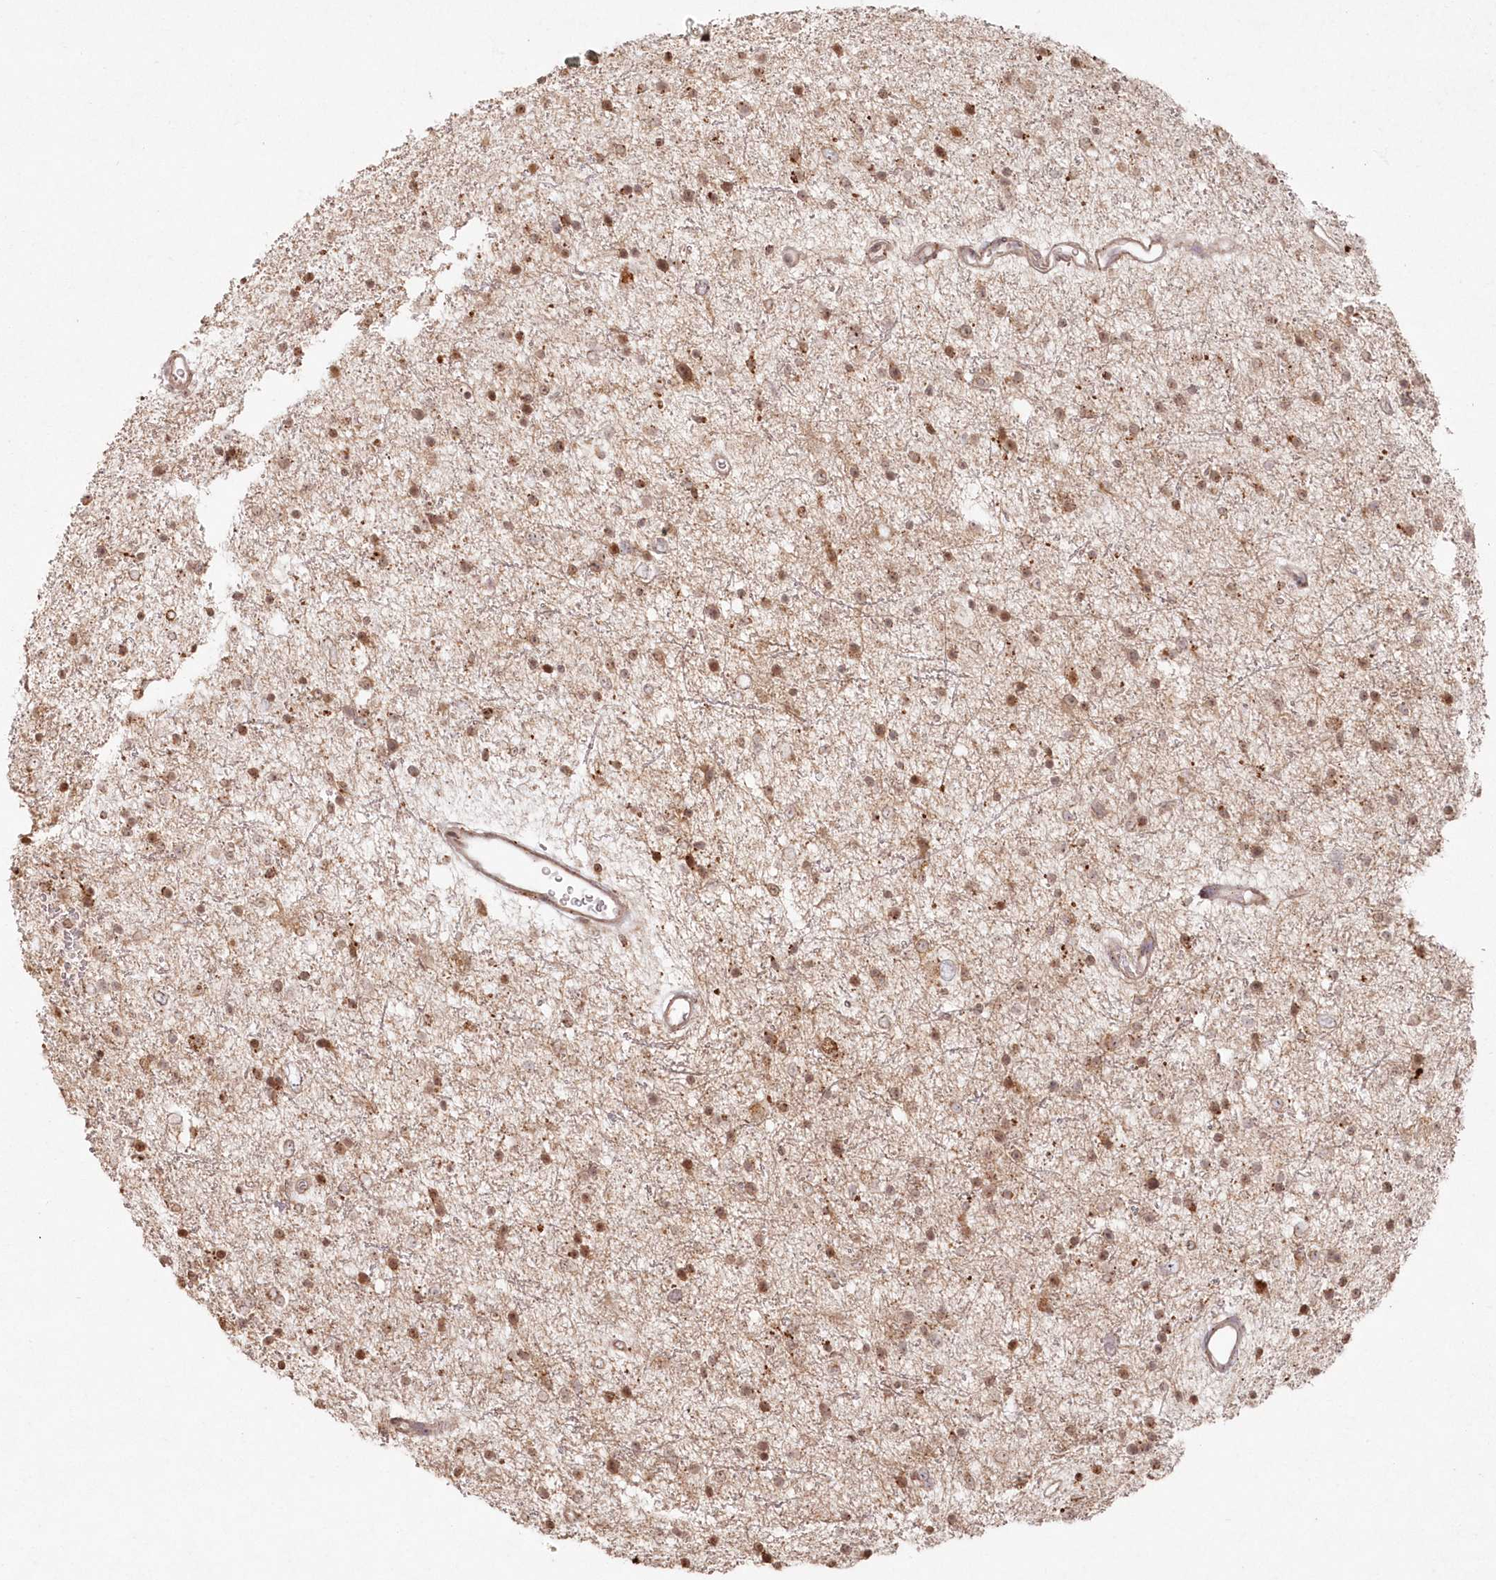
{"staining": {"intensity": "moderate", "quantity": "25%-75%", "location": "cytoplasmic/membranous,nuclear"}, "tissue": "glioma", "cell_type": "Tumor cells", "image_type": "cancer", "snomed": [{"axis": "morphology", "description": "Glioma, malignant, Low grade"}, {"axis": "topography", "description": "Brain"}], "caption": "Protein analysis of glioma tissue exhibits moderate cytoplasmic/membranous and nuclear staining in about 25%-75% of tumor cells.", "gene": "ARSB", "patient": {"sex": "female", "age": 37}}